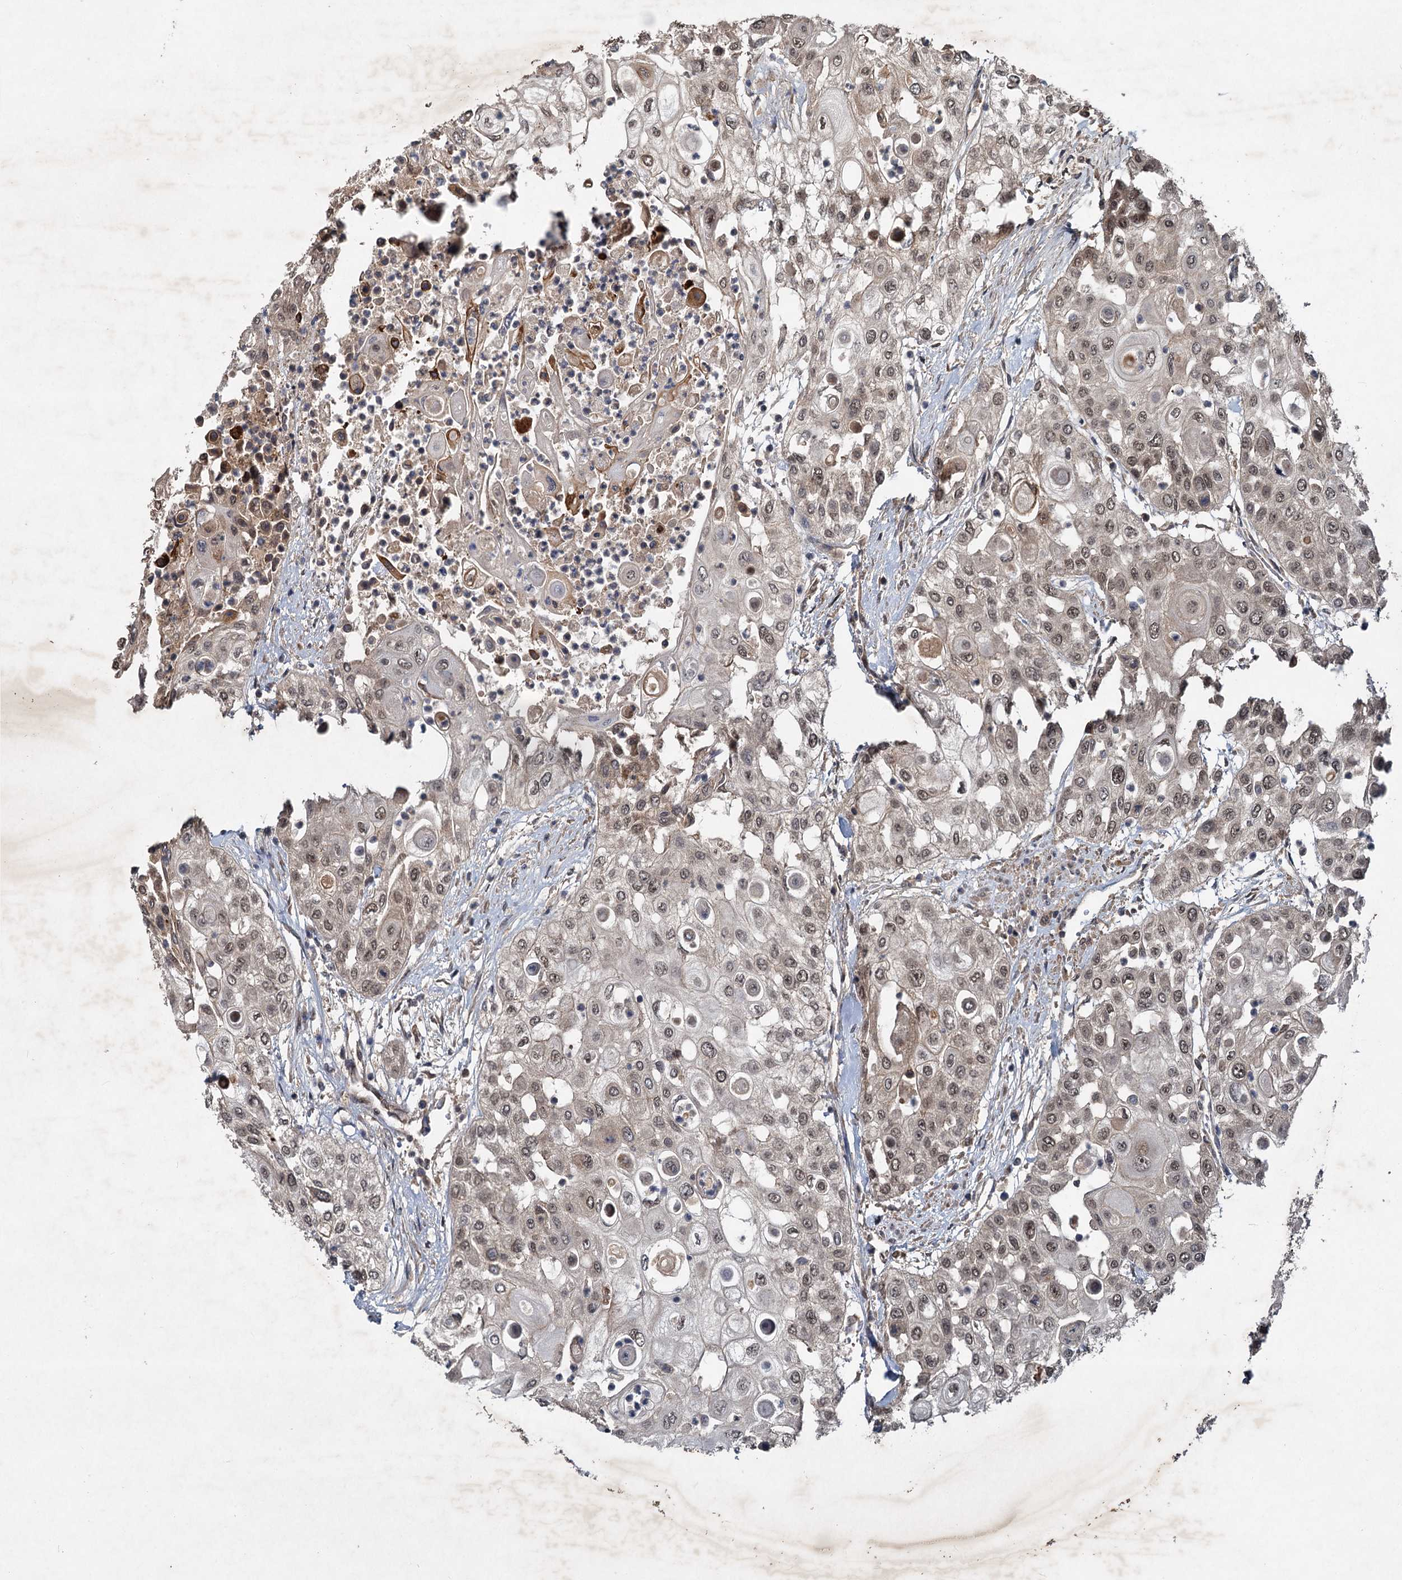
{"staining": {"intensity": "weak", "quantity": ">75%", "location": "nuclear"}, "tissue": "urothelial cancer", "cell_type": "Tumor cells", "image_type": "cancer", "snomed": [{"axis": "morphology", "description": "Urothelial carcinoma, High grade"}, {"axis": "topography", "description": "Urinary bladder"}], "caption": "Brown immunohistochemical staining in human urothelial carcinoma (high-grade) exhibits weak nuclear staining in approximately >75% of tumor cells.", "gene": "RITA1", "patient": {"sex": "female", "age": 79}}